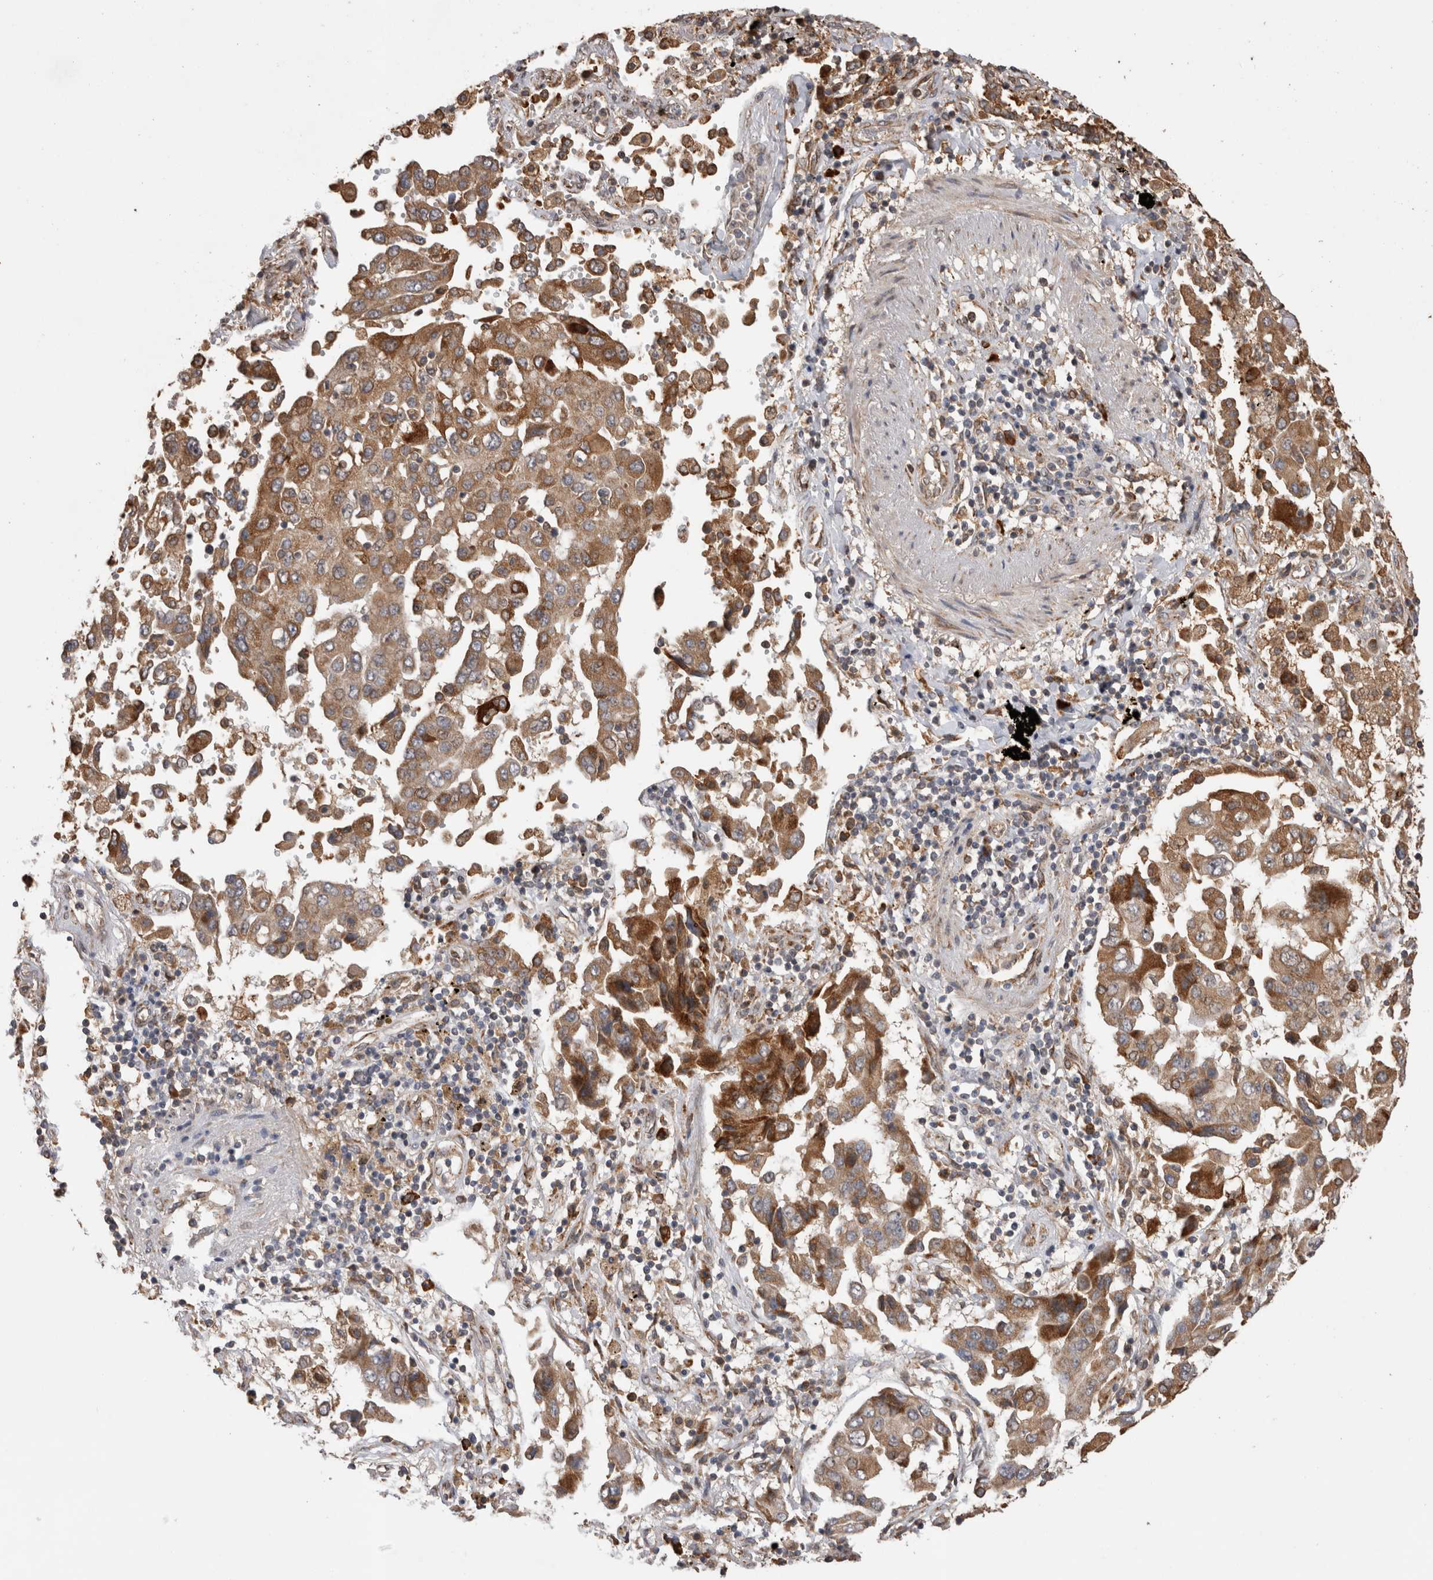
{"staining": {"intensity": "moderate", "quantity": ">75%", "location": "cytoplasmic/membranous"}, "tissue": "lung cancer", "cell_type": "Tumor cells", "image_type": "cancer", "snomed": [{"axis": "morphology", "description": "Adenocarcinoma, NOS"}, {"axis": "topography", "description": "Lung"}], "caption": "Immunohistochemistry (IHC) micrograph of human lung adenocarcinoma stained for a protein (brown), which shows medium levels of moderate cytoplasmic/membranous positivity in about >75% of tumor cells.", "gene": "TBCE", "patient": {"sex": "female", "age": 65}}